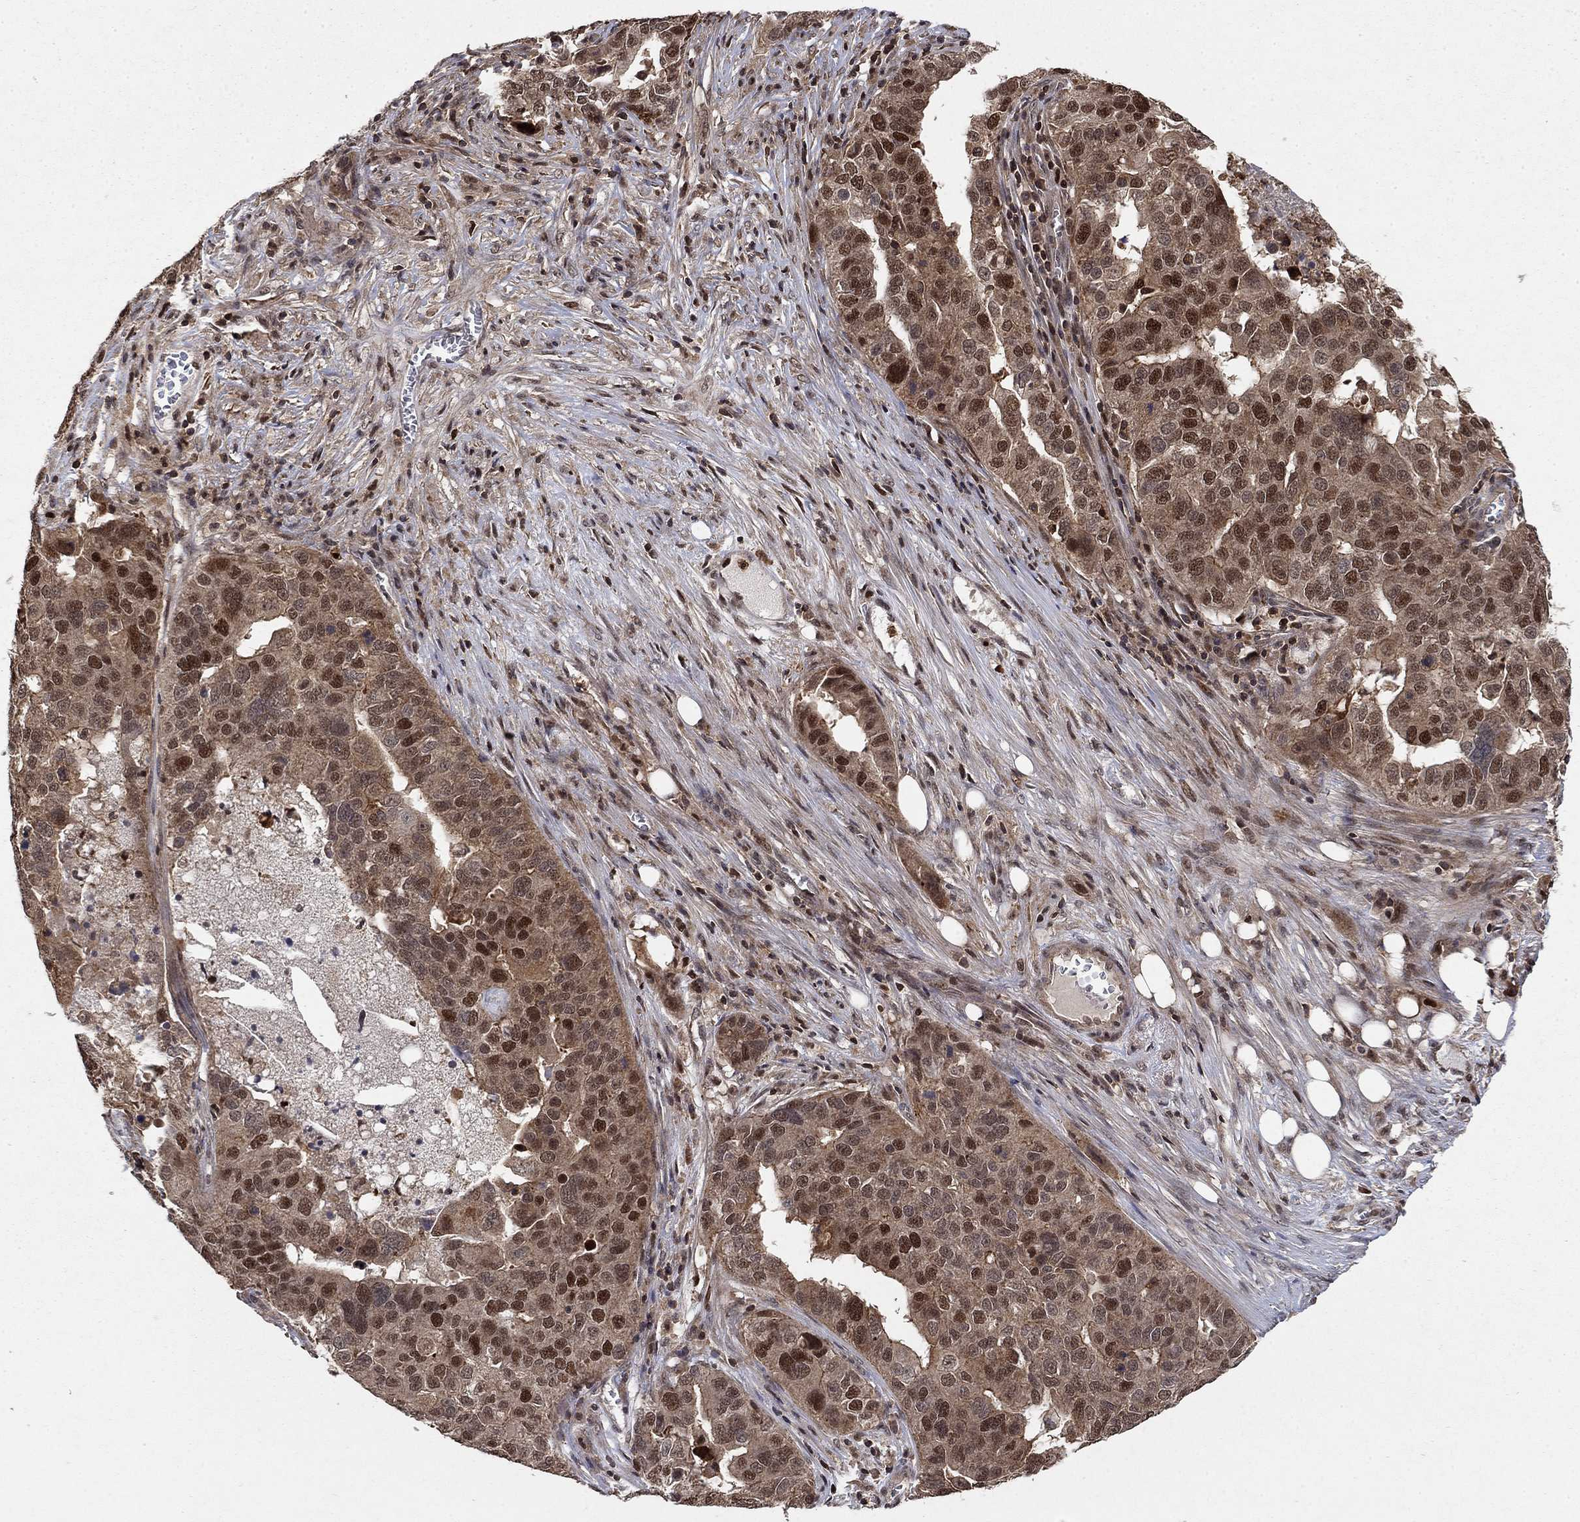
{"staining": {"intensity": "strong", "quantity": "25%-75%", "location": "cytoplasmic/membranous,nuclear"}, "tissue": "ovarian cancer", "cell_type": "Tumor cells", "image_type": "cancer", "snomed": [{"axis": "morphology", "description": "Carcinoma, endometroid"}, {"axis": "topography", "description": "Soft tissue"}, {"axis": "topography", "description": "Ovary"}], "caption": "Tumor cells exhibit high levels of strong cytoplasmic/membranous and nuclear positivity in about 25%-75% of cells in ovarian cancer.", "gene": "CCDC66", "patient": {"sex": "female", "age": 52}}